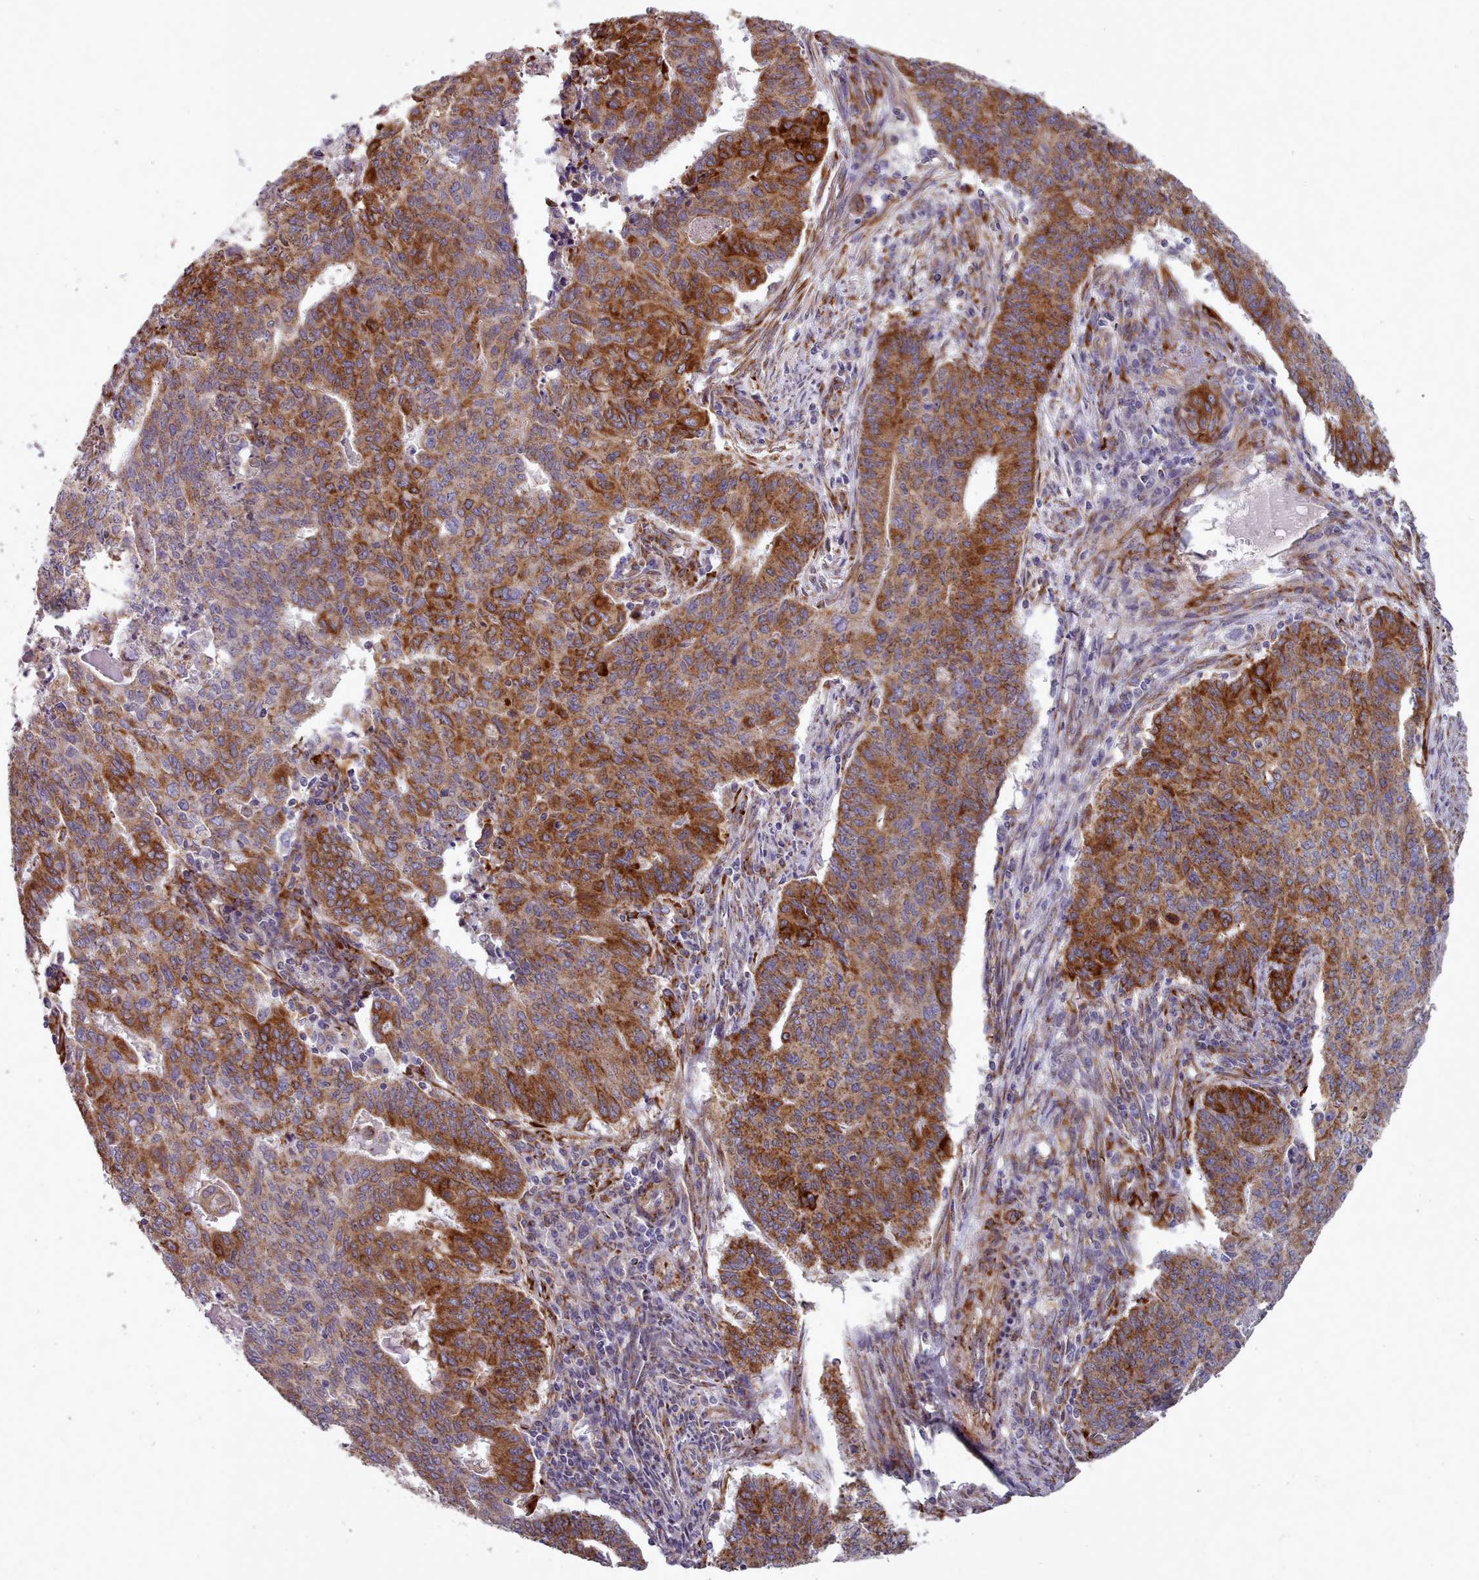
{"staining": {"intensity": "moderate", "quantity": "25%-75%", "location": "cytoplasmic/membranous"}, "tissue": "endometrial cancer", "cell_type": "Tumor cells", "image_type": "cancer", "snomed": [{"axis": "morphology", "description": "Adenocarcinoma, NOS"}, {"axis": "topography", "description": "Endometrium"}], "caption": "An immunohistochemistry image of neoplastic tissue is shown. Protein staining in brown highlights moderate cytoplasmic/membranous positivity in adenocarcinoma (endometrial) within tumor cells.", "gene": "FKBP10", "patient": {"sex": "female", "age": 59}}